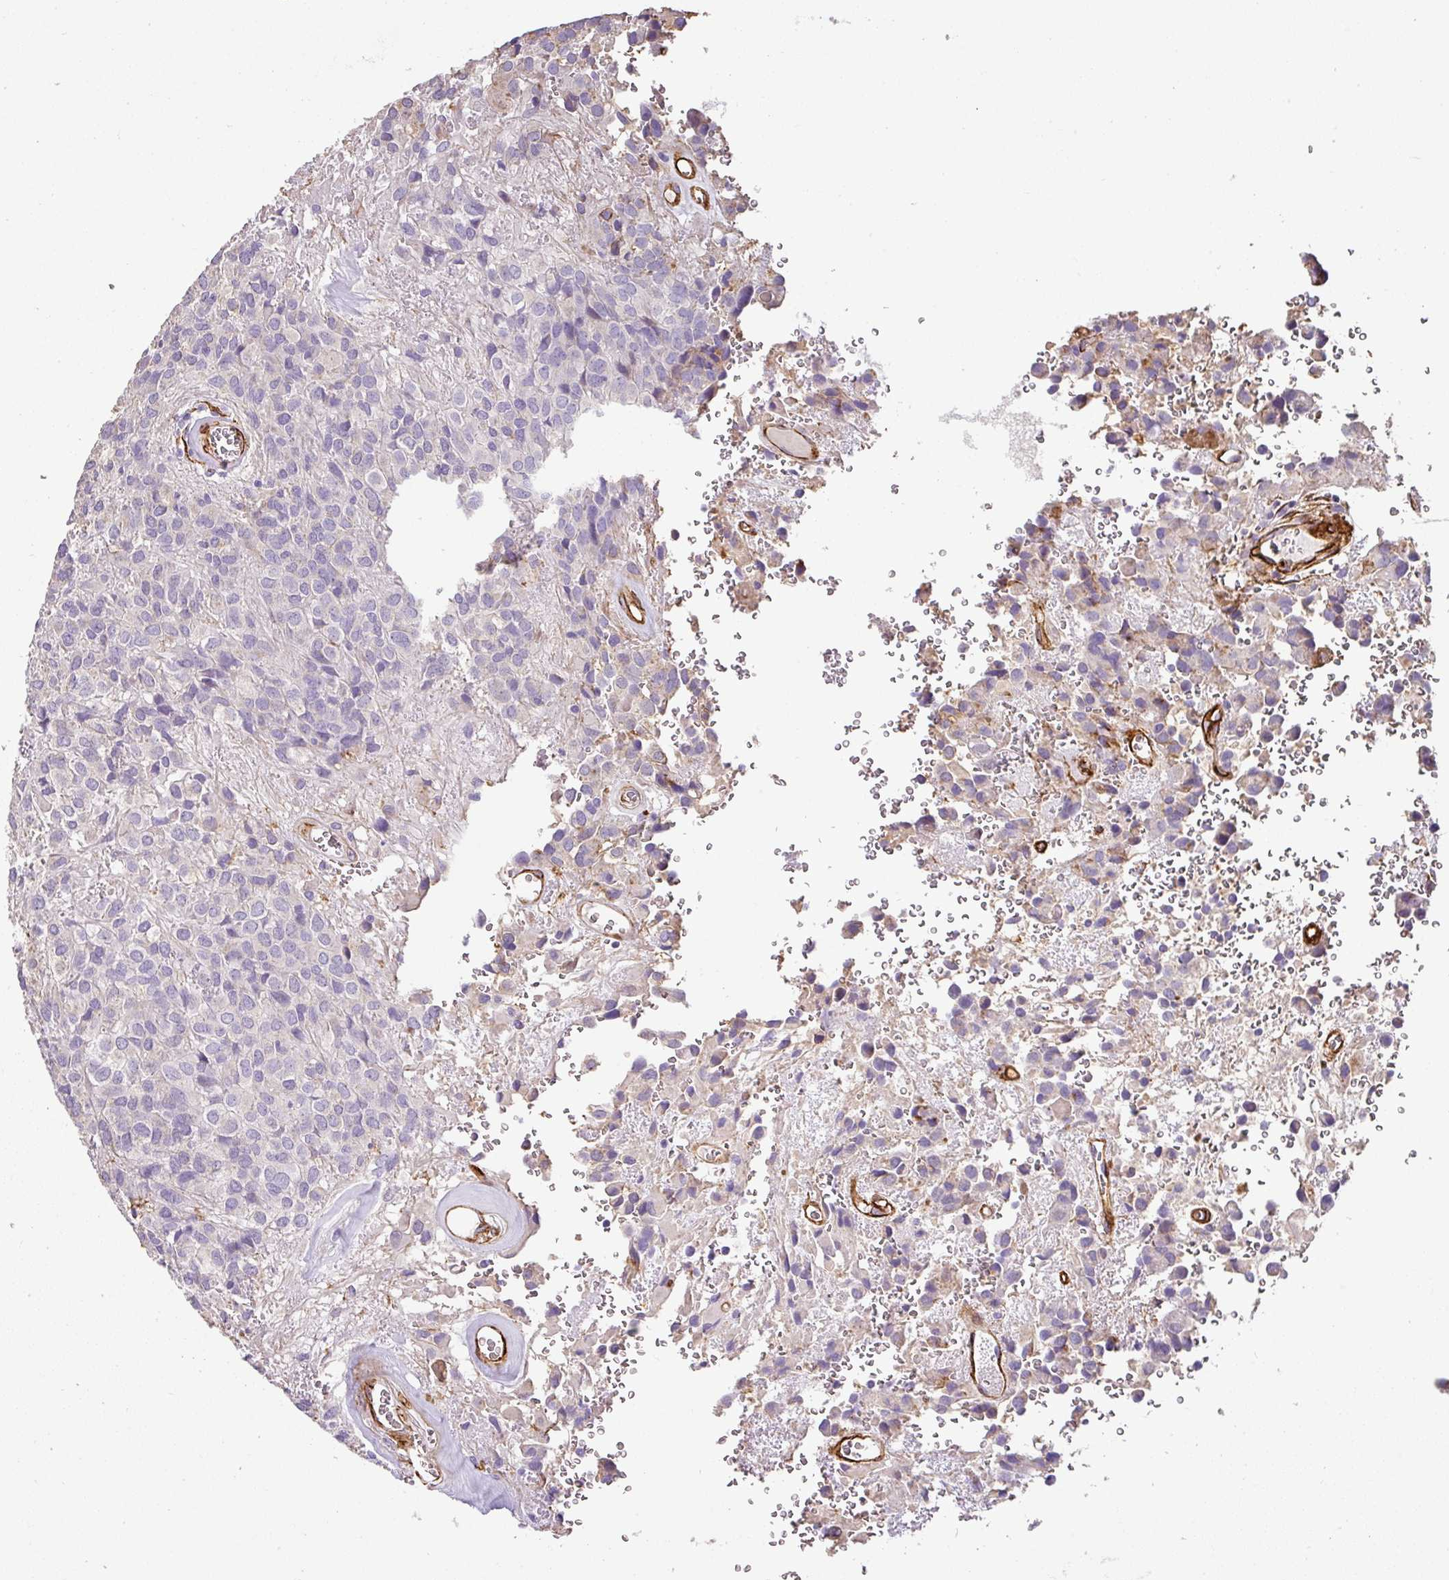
{"staining": {"intensity": "negative", "quantity": "none", "location": "none"}, "tissue": "glioma", "cell_type": "Tumor cells", "image_type": "cancer", "snomed": [{"axis": "morphology", "description": "Glioma, malignant, Low grade"}, {"axis": "topography", "description": "Brain"}], "caption": "Glioma stained for a protein using immunohistochemistry (IHC) displays no positivity tumor cells.", "gene": "SLC25A17", "patient": {"sex": "male", "age": 56}}